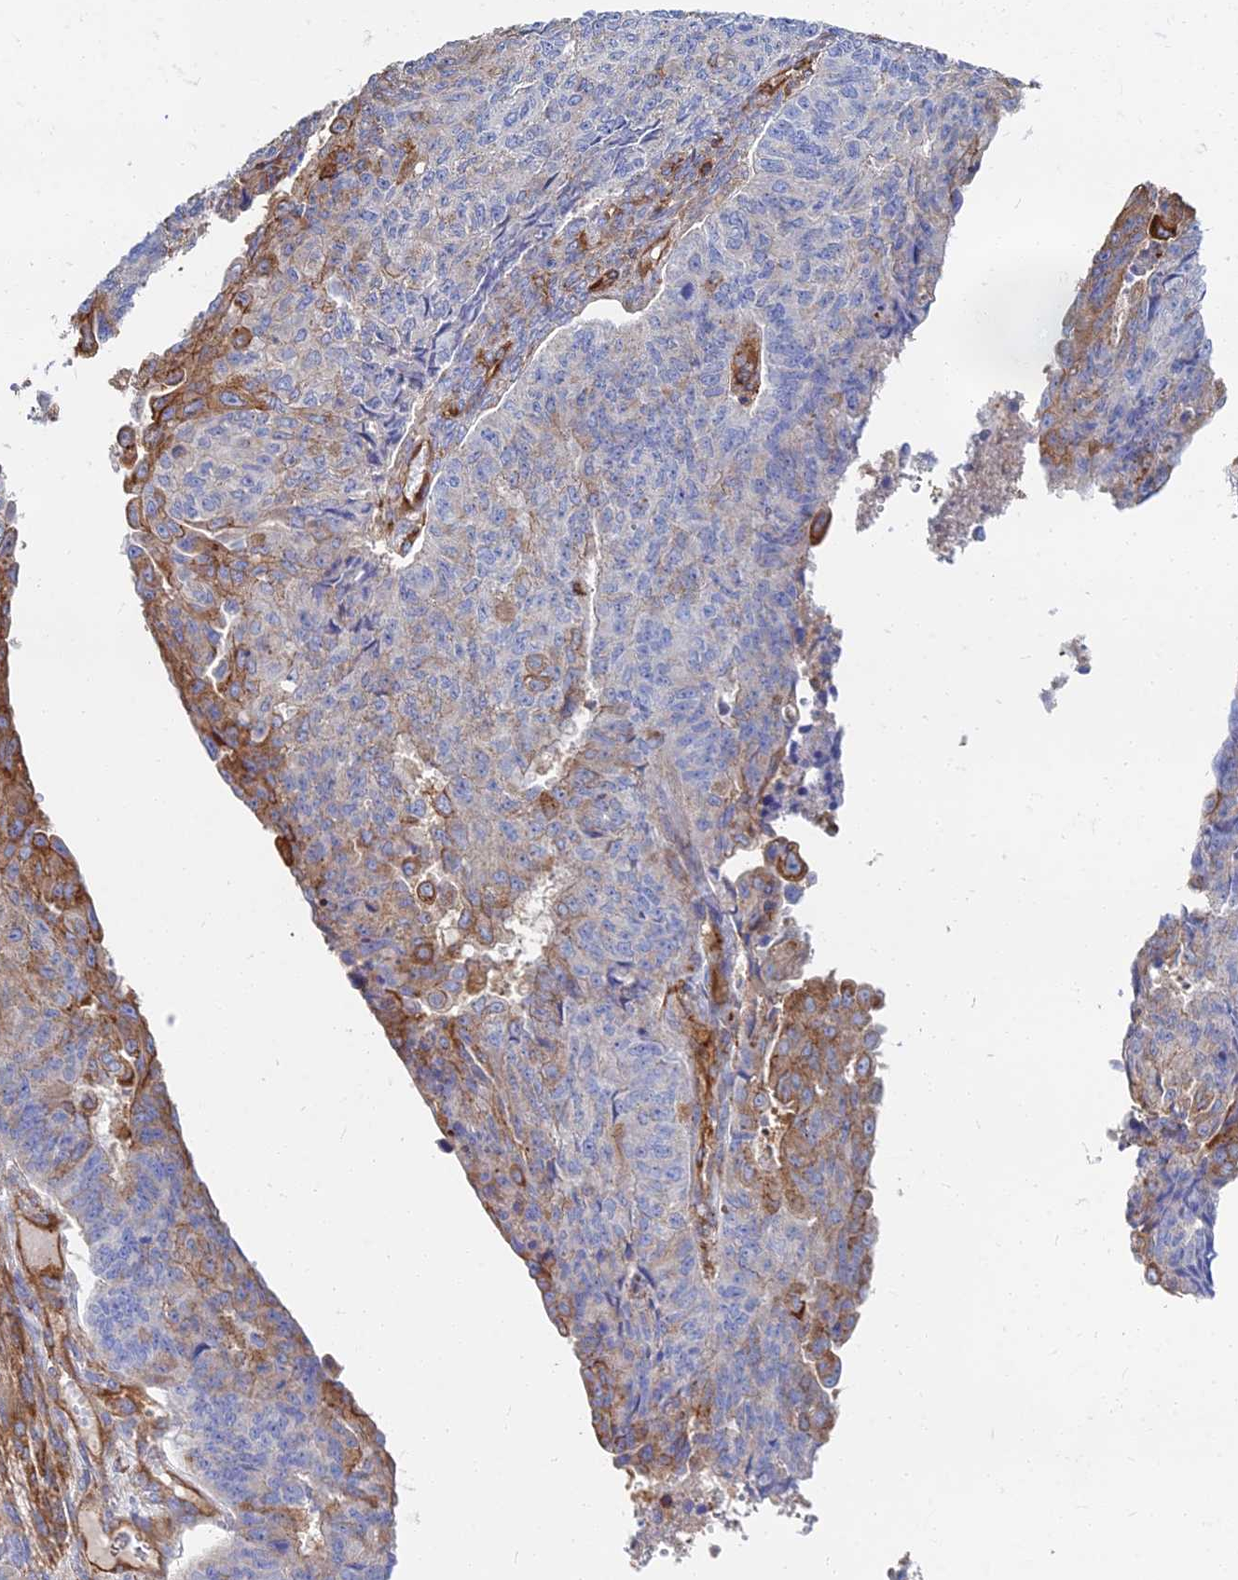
{"staining": {"intensity": "moderate", "quantity": "25%-75%", "location": "cytoplasmic/membranous"}, "tissue": "endometrial cancer", "cell_type": "Tumor cells", "image_type": "cancer", "snomed": [{"axis": "morphology", "description": "Adenocarcinoma, NOS"}, {"axis": "topography", "description": "Endometrium"}], "caption": "Immunohistochemical staining of endometrial cancer reveals moderate cytoplasmic/membranous protein positivity in about 25%-75% of tumor cells.", "gene": "GPR42", "patient": {"sex": "female", "age": 32}}